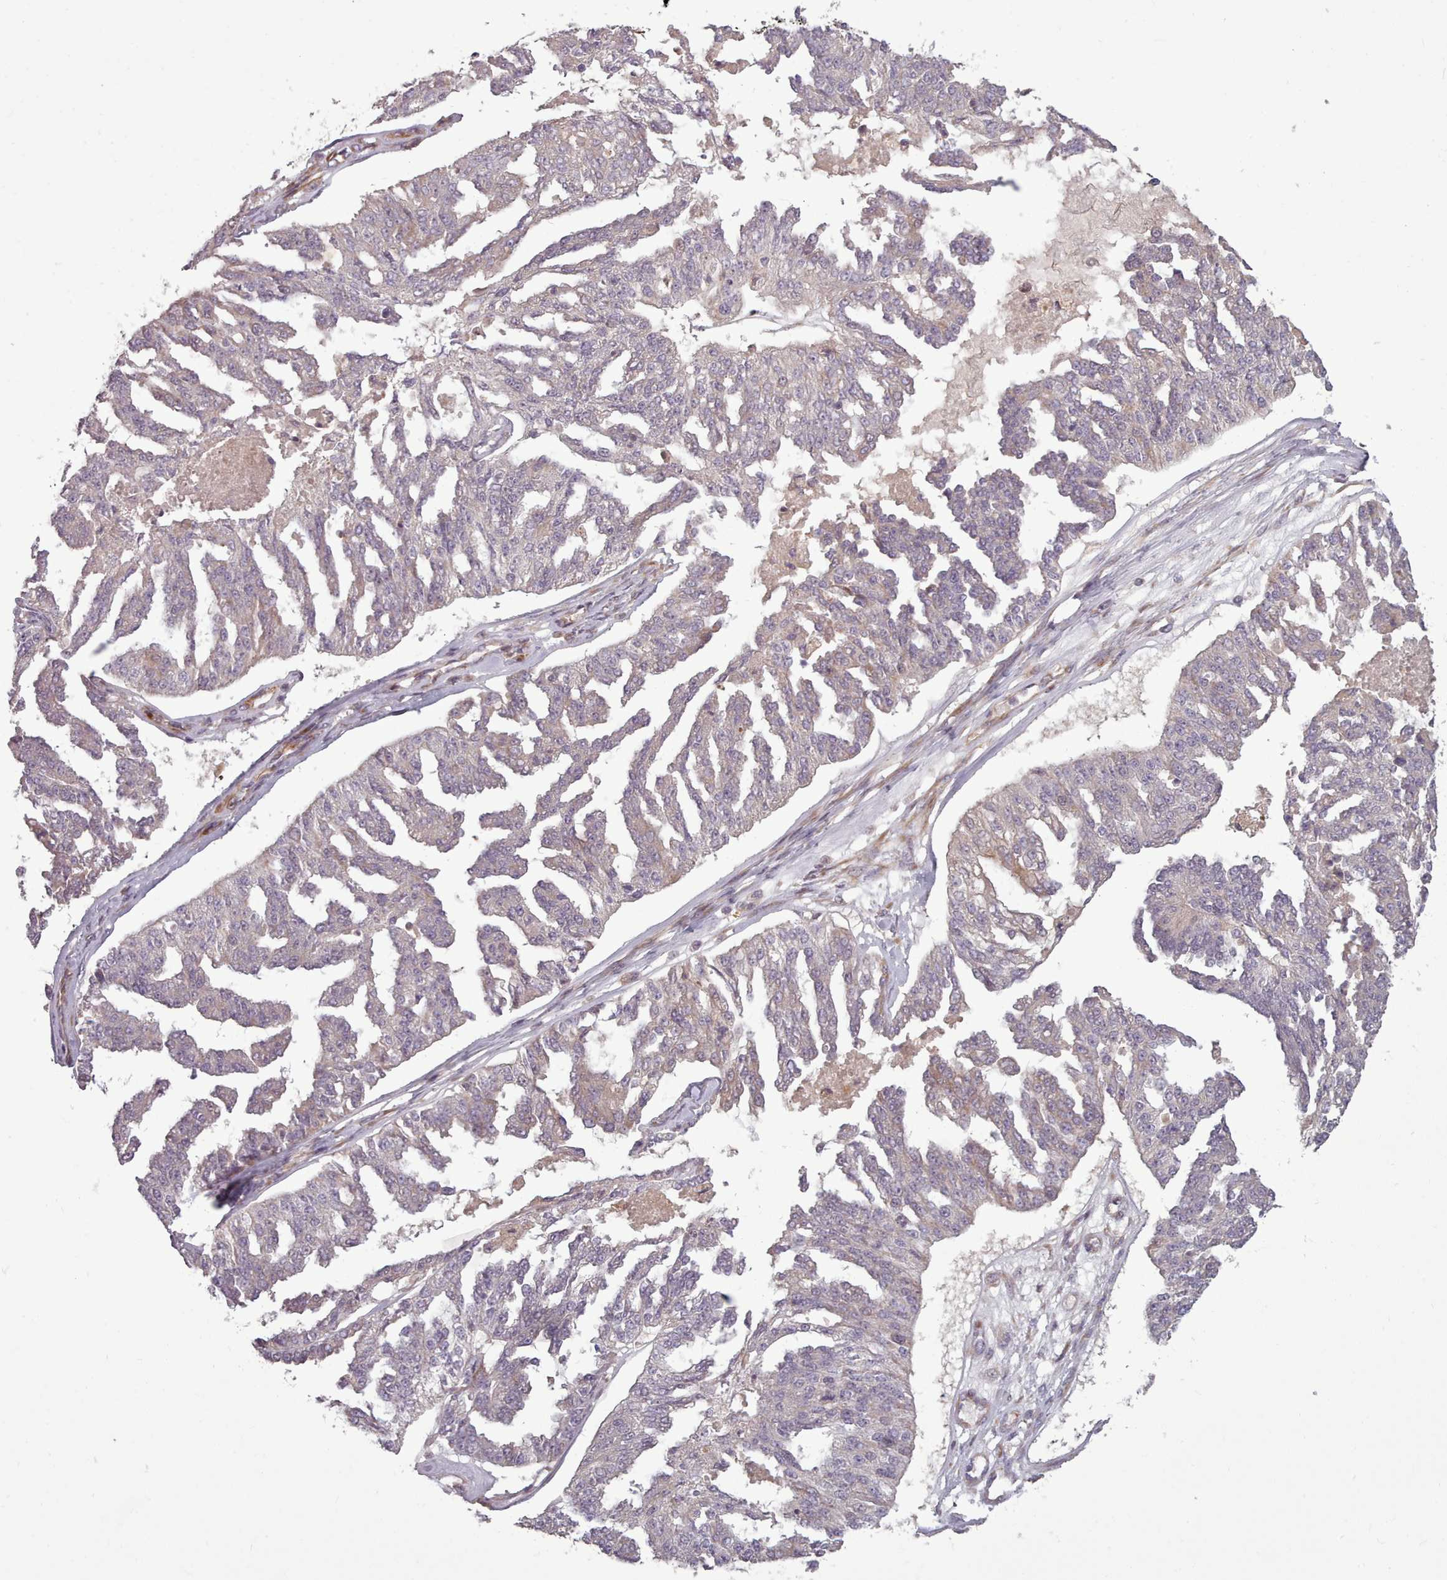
{"staining": {"intensity": "negative", "quantity": "none", "location": "none"}, "tissue": "ovarian cancer", "cell_type": "Tumor cells", "image_type": "cancer", "snomed": [{"axis": "morphology", "description": "Cystadenocarcinoma, serous, NOS"}, {"axis": "topography", "description": "Ovary"}], "caption": "Human ovarian cancer stained for a protein using IHC shows no staining in tumor cells.", "gene": "GBGT1", "patient": {"sex": "female", "age": 58}}